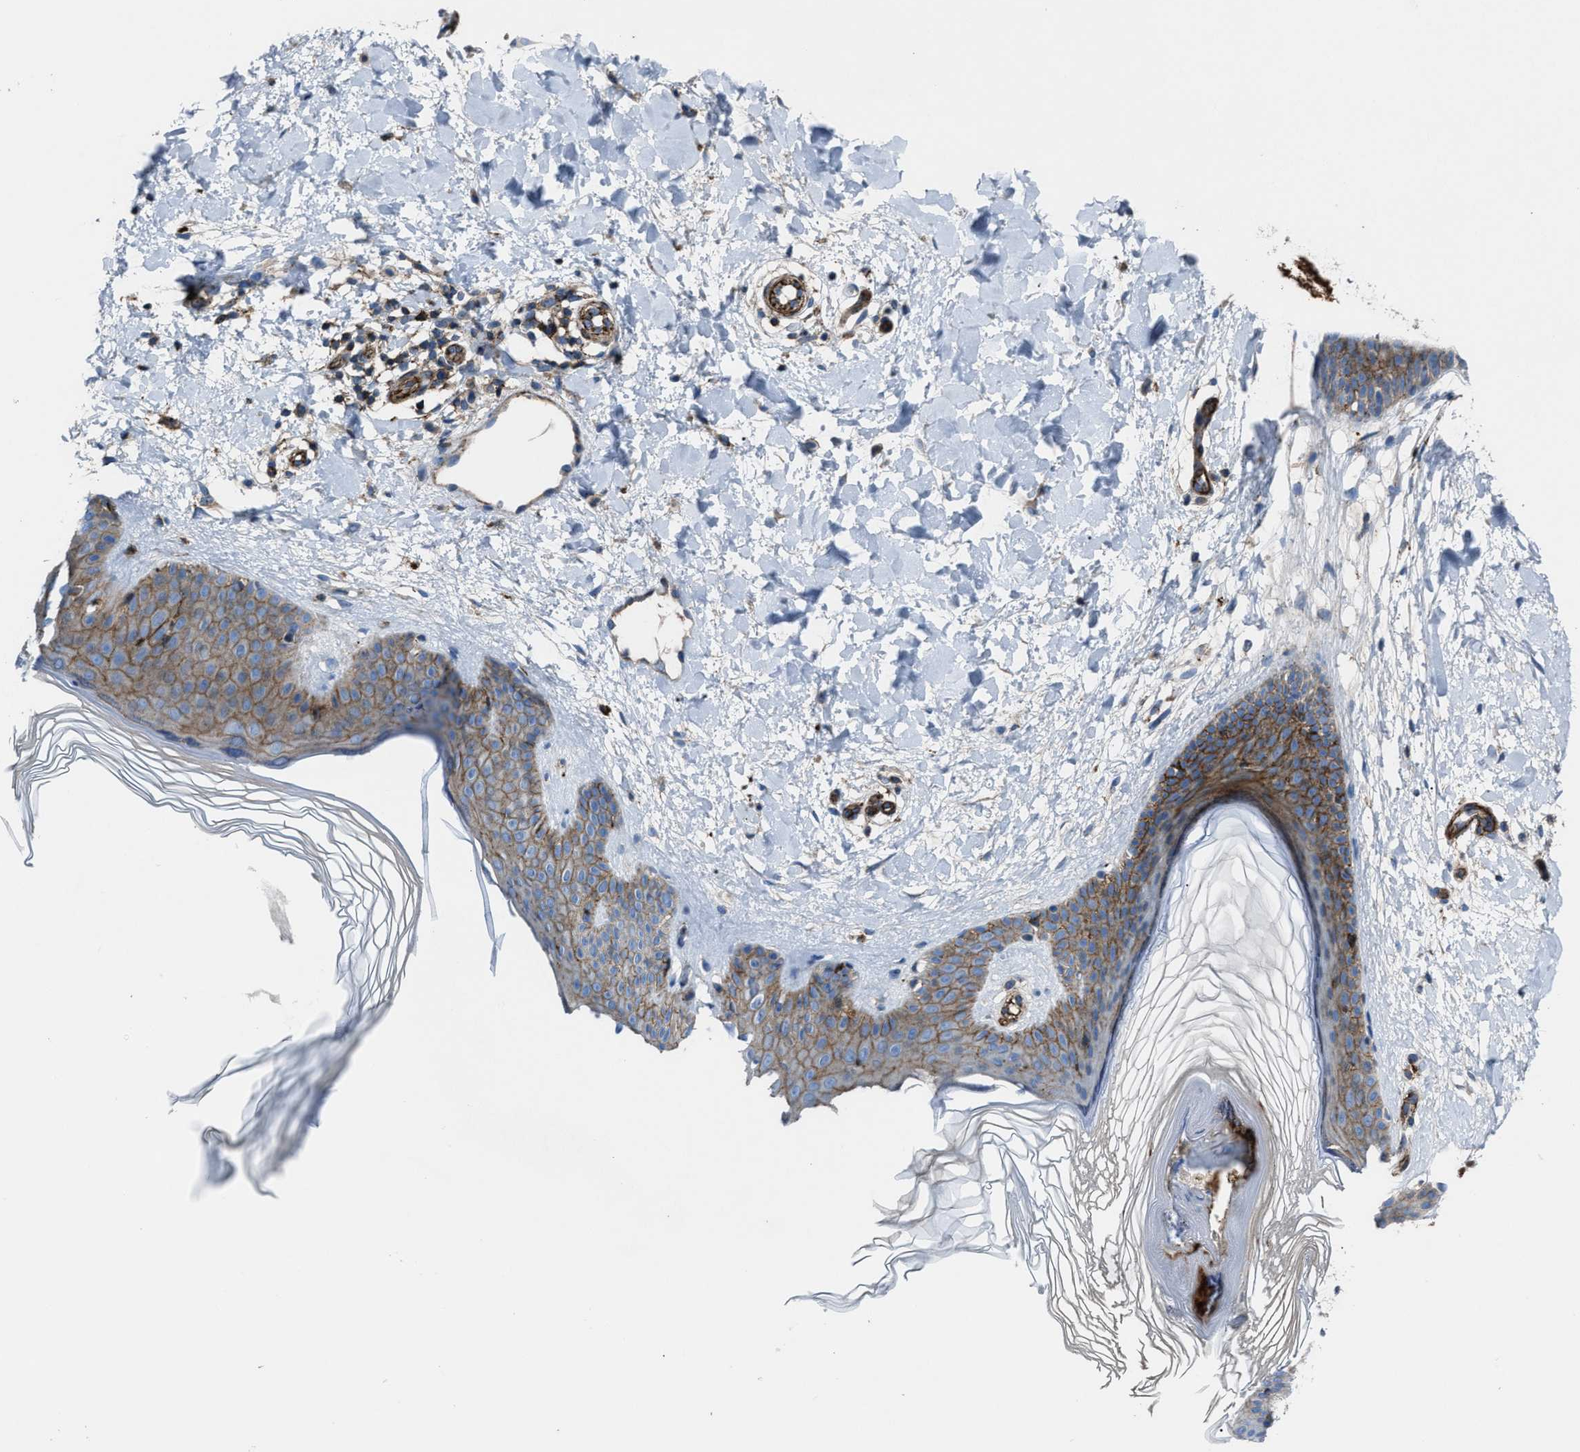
{"staining": {"intensity": "moderate", "quantity": ">75%", "location": "cytoplasmic/membranous"}, "tissue": "skin", "cell_type": "Fibroblasts", "image_type": "normal", "snomed": [{"axis": "morphology", "description": "Normal tissue, NOS"}, {"axis": "morphology", "description": "Malignant melanoma, Metastatic site"}, {"axis": "topography", "description": "Skin"}], "caption": "Approximately >75% of fibroblasts in unremarkable skin demonstrate moderate cytoplasmic/membranous protein positivity as visualized by brown immunohistochemical staining.", "gene": "AGPAT2", "patient": {"sex": "male", "age": 41}}